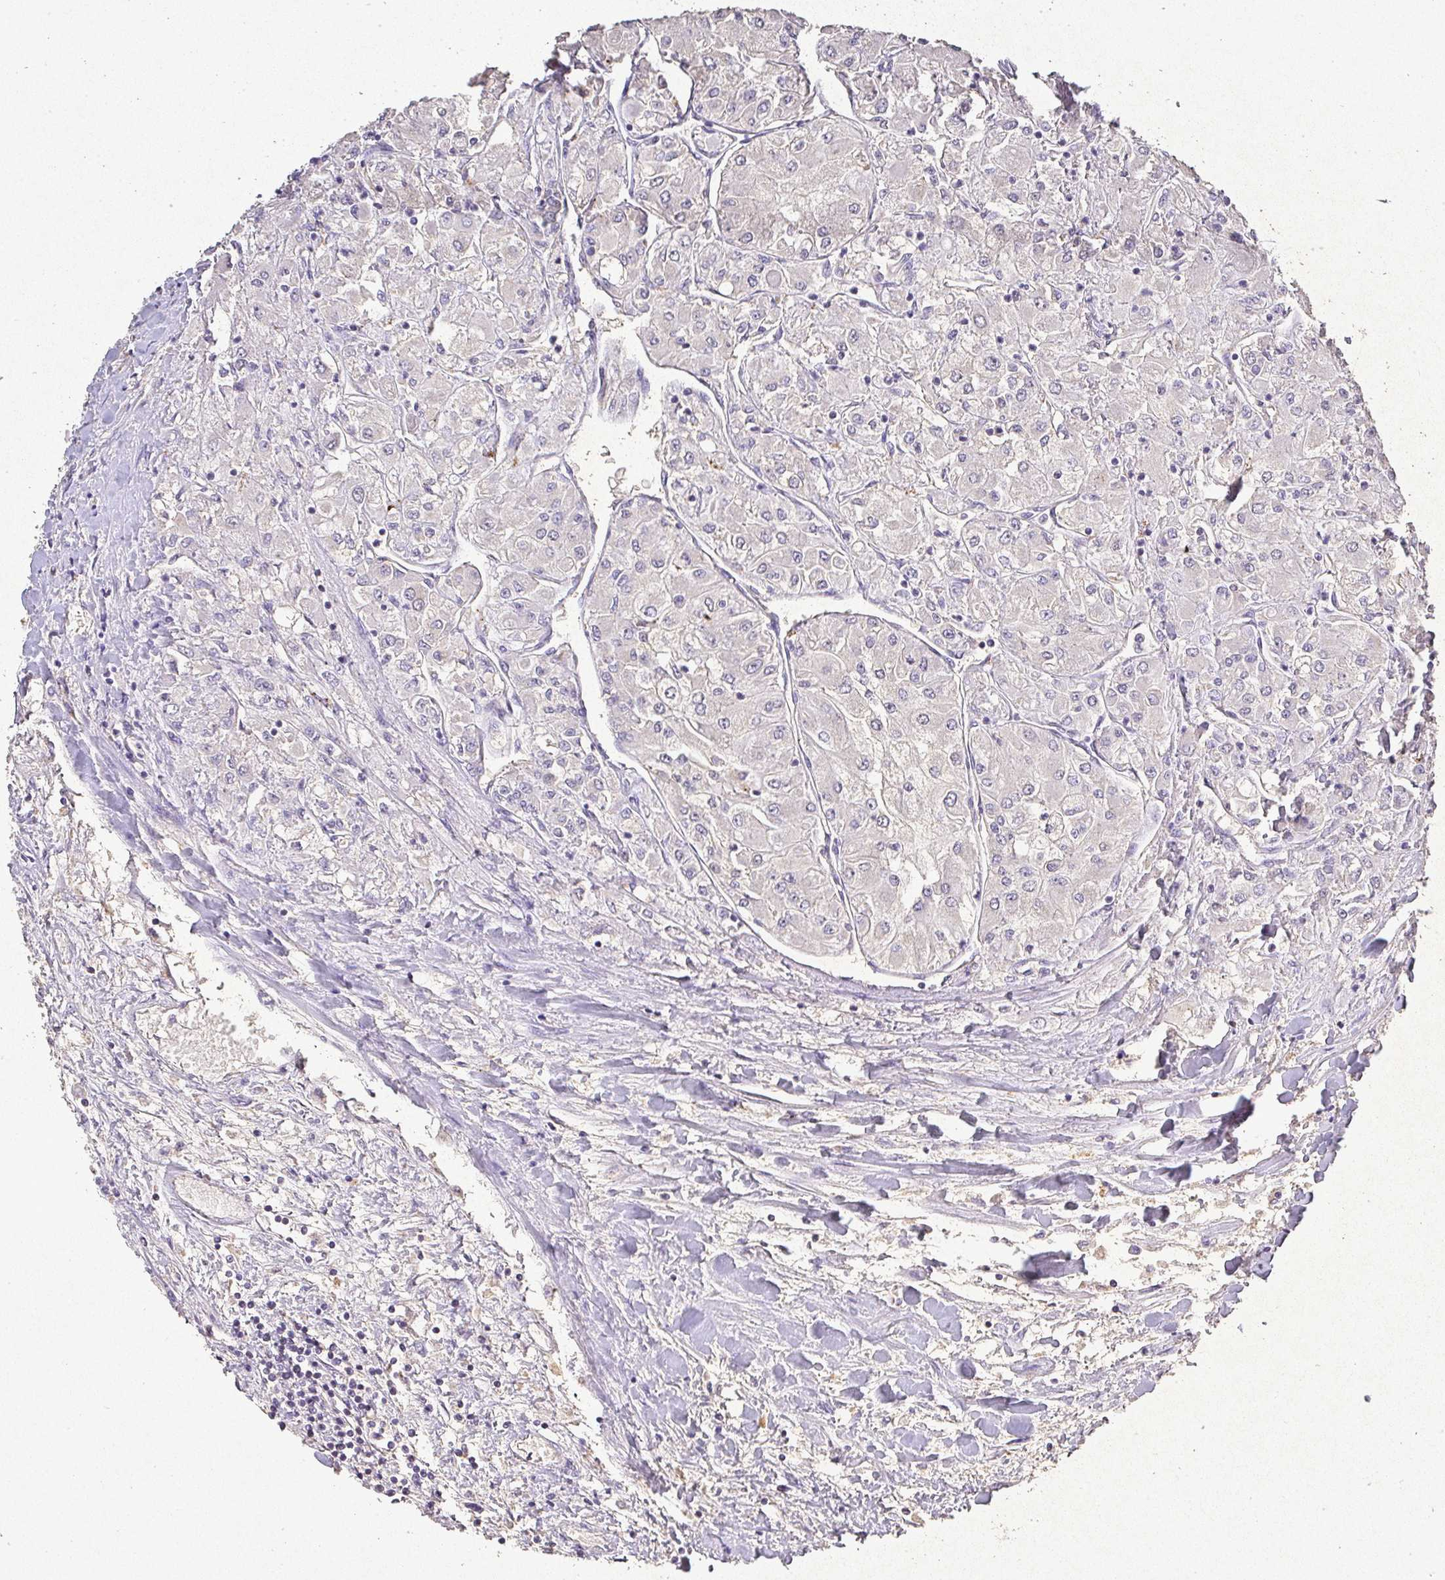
{"staining": {"intensity": "negative", "quantity": "none", "location": "none"}, "tissue": "renal cancer", "cell_type": "Tumor cells", "image_type": "cancer", "snomed": [{"axis": "morphology", "description": "Adenocarcinoma, NOS"}, {"axis": "topography", "description": "Kidney"}], "caption": "Immunohistochemistry histopathology image of human adenocarcinoma (renal) stained for a protein (brown), which demonstrates no positivity in tumor cells.", "gene": "RPS2", "patient": {"sex": "male", "age": 80}}